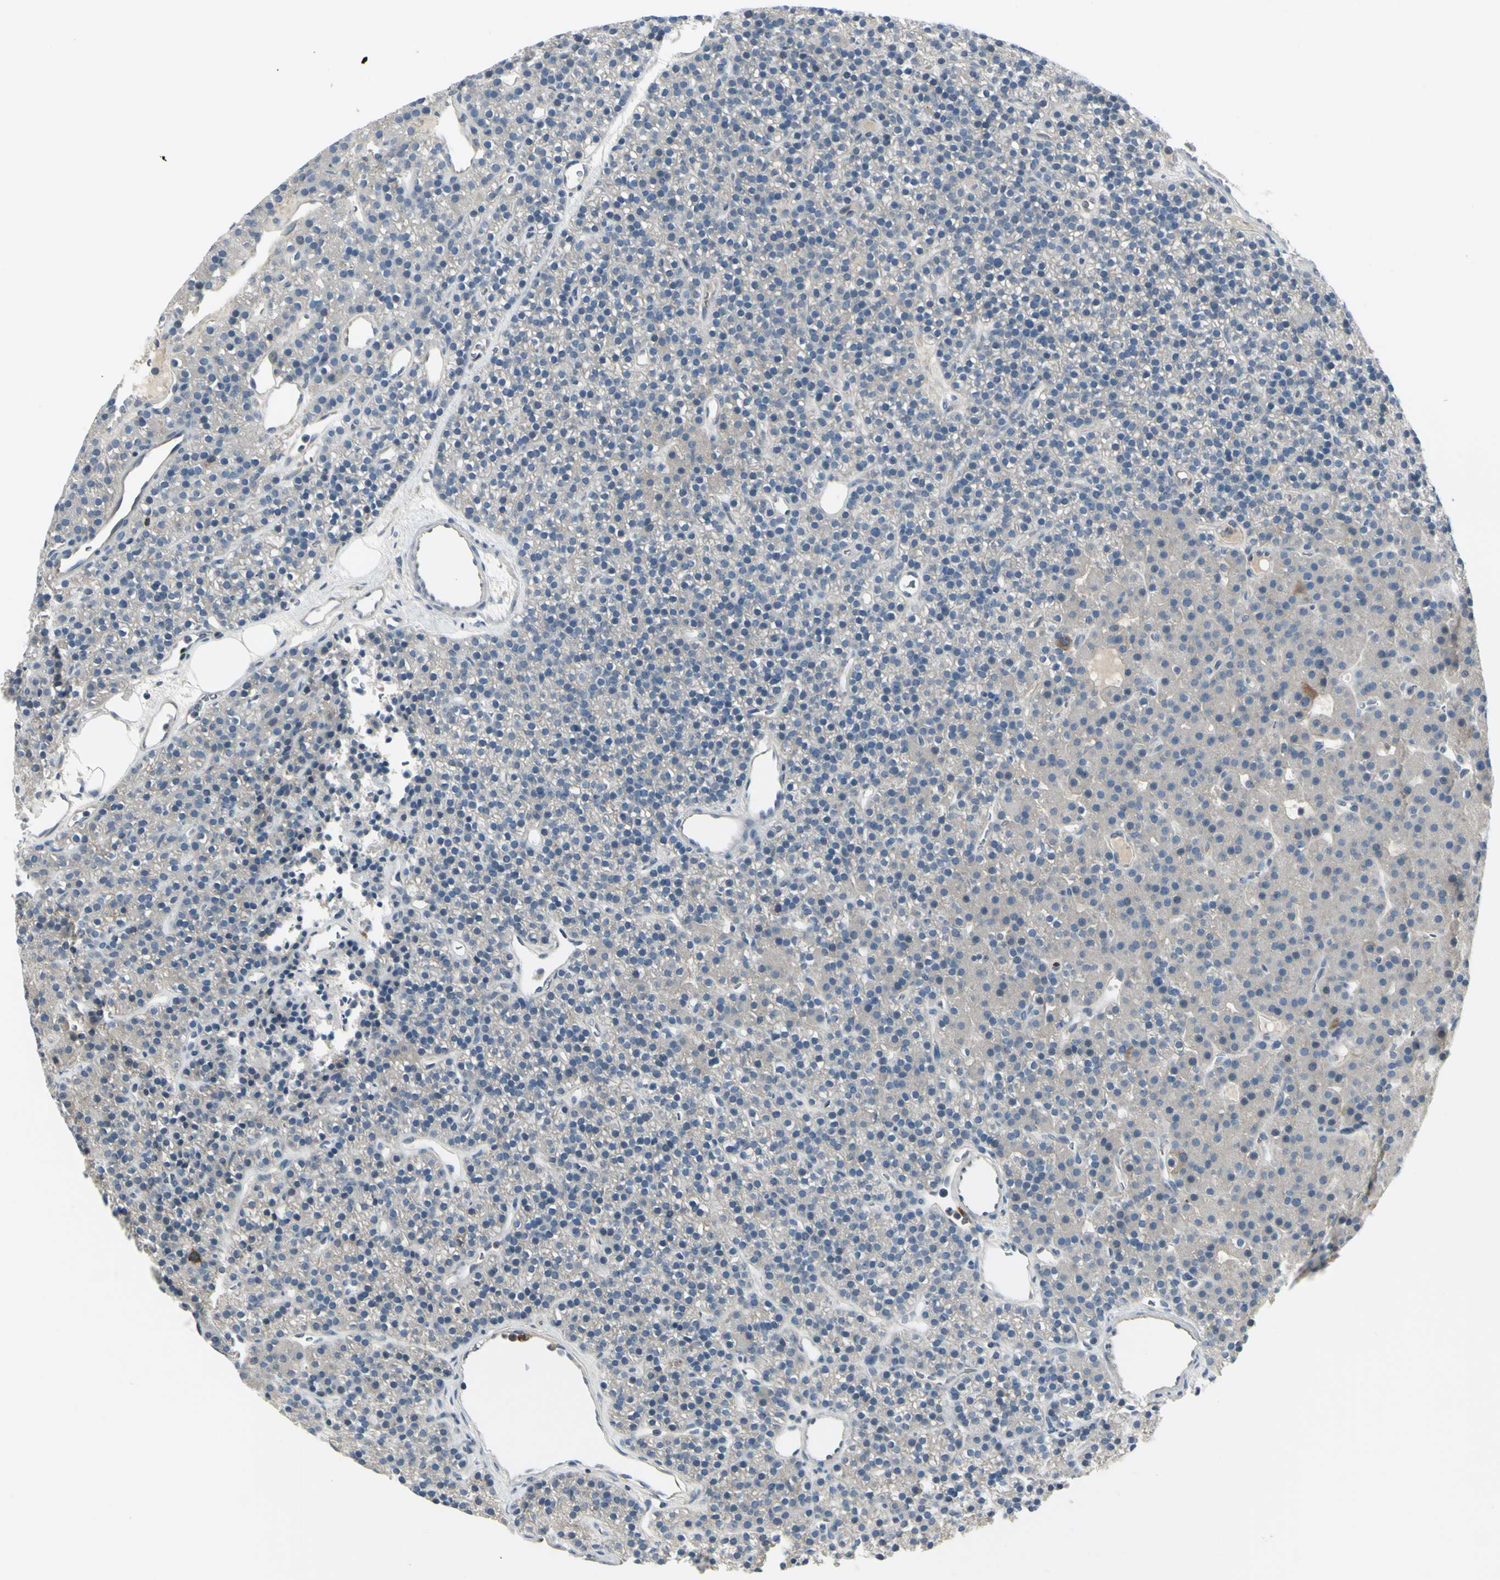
{"staining": {"intensity": "weak", "quantity": "<25%", "location": "cytoplasmic/membranous"}, "tissue": "parathyroid gland", "cell_type": "Glandular cells", "image_type": "normal", "snomed": [{"axis": "morphology", "description": "Normal tissue, NOS"}, {"axis": "morphology", "description": "Hyperplasia, NOS"}, {"axis": "topography", "description": "Parathyroid gland"}], "caption": "Immunohistochemistry of benign human parathyroid gland reveals no expression in glandular cells.", "gene": "CCNB2", "patient": {"sex": "male", "age": 44}}